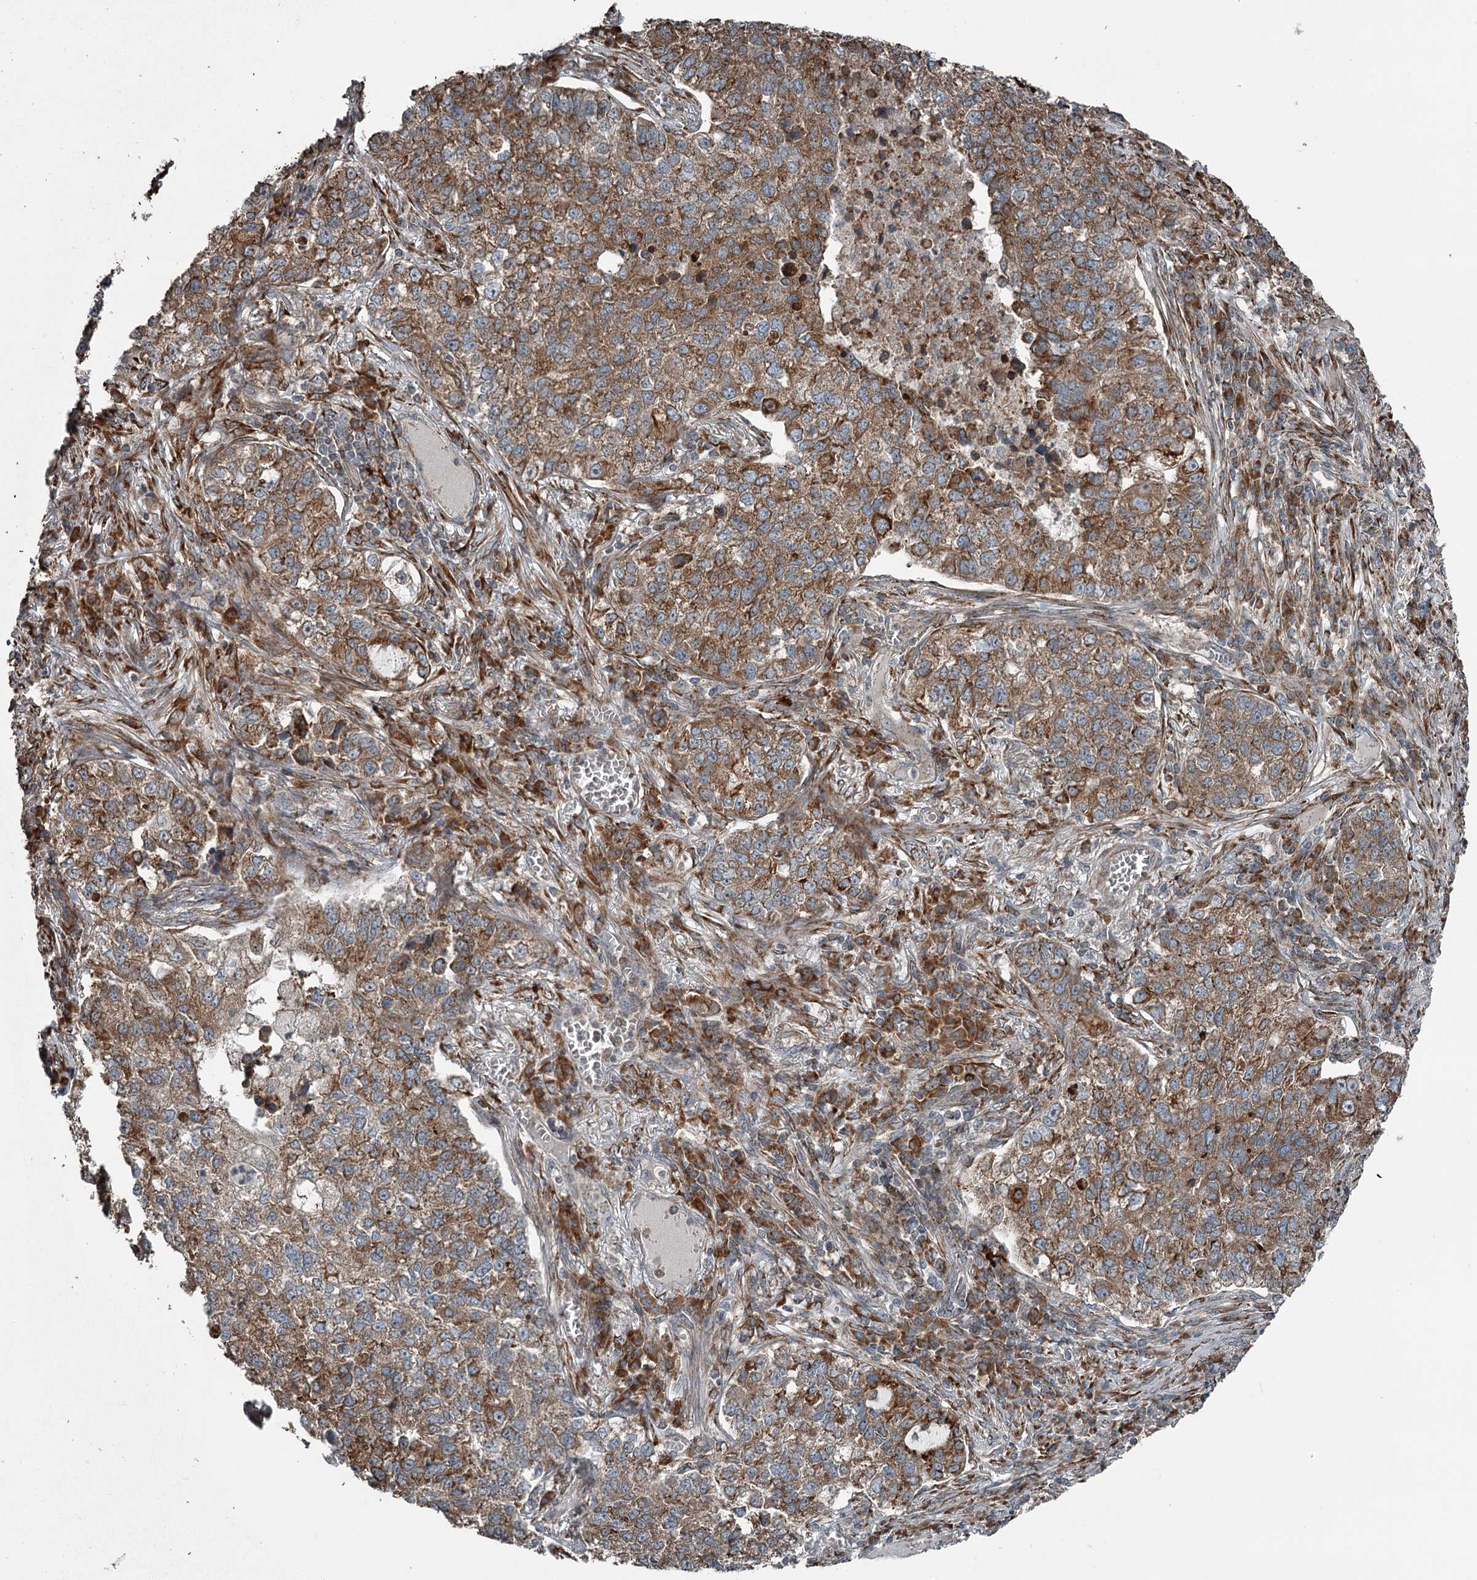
{"staining": {"intensity": "moderate", "quantity": ">75%", "location": "cytoplasmic/membranous"}, "tissue": "lung cancer", "cell_type": "Tumor cells", "image_type": "cancer", "snomed": [{"axis": "morphology", "description": "Adenocarcinoma, NOS"}, {"axis": "topography", "description": "Lung"}], "caption": "Moderate cytoplasmic/membranous positivity is identified in about >75% of tumor cells in lung adenocarcinoma.", "gene": "RASSF8", "patient": {"sex": "male", "age": 49}}